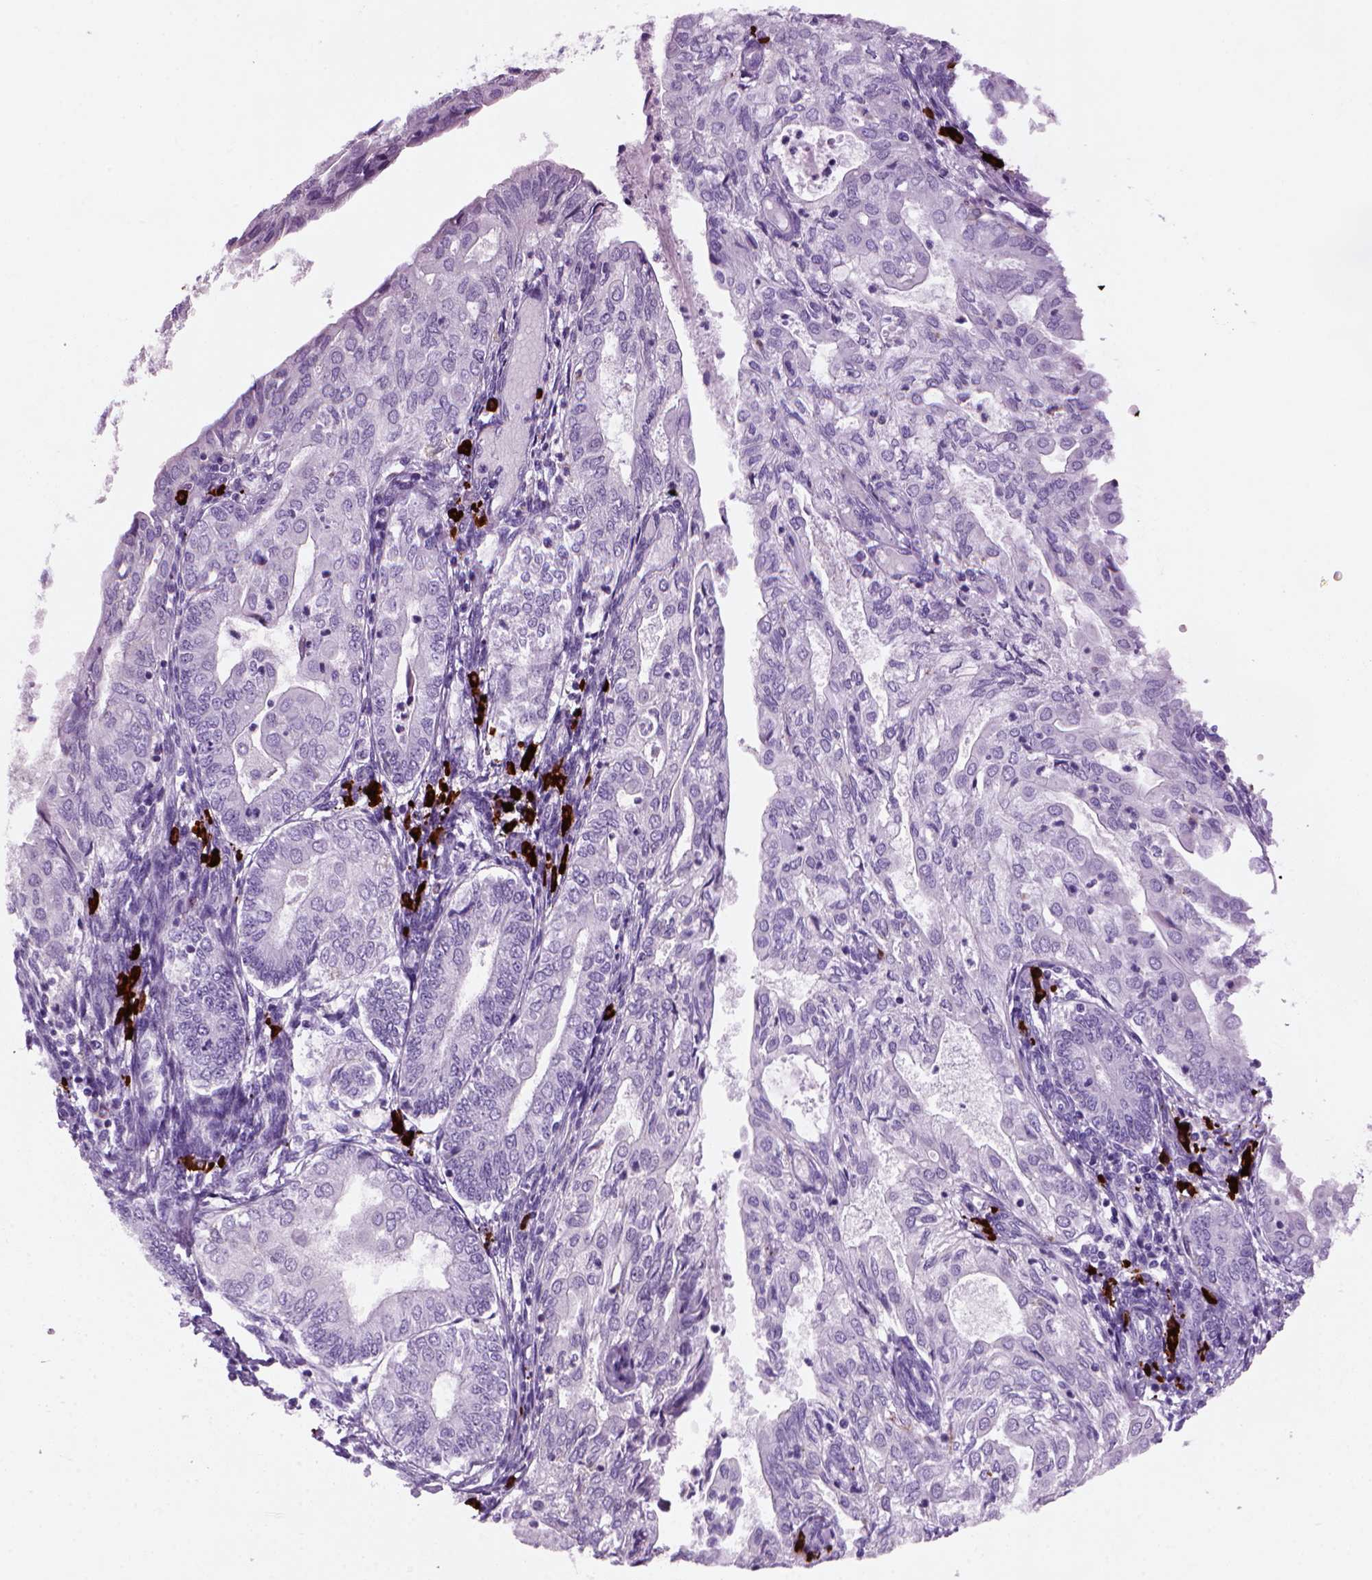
{"staining": {"intensity": "negative", "quantity": "none", "location": "none"}, "tissue": "endometrial cancer", "cell_type": "Tumor cells", "image_type": "cancer", "snomed": [{"axis": "morphology", "description": "Adenocarcinoma, NOS"}, {"axis": "topography", "description": "Endometrium"}], "caption": "Endometrial cancer (adenocarcinoma) was stained to show a protein in brown. There is no significant positivity in tumor cells.", "gene": "MZB1", "patient": {"sex": "female", "age": 68}}